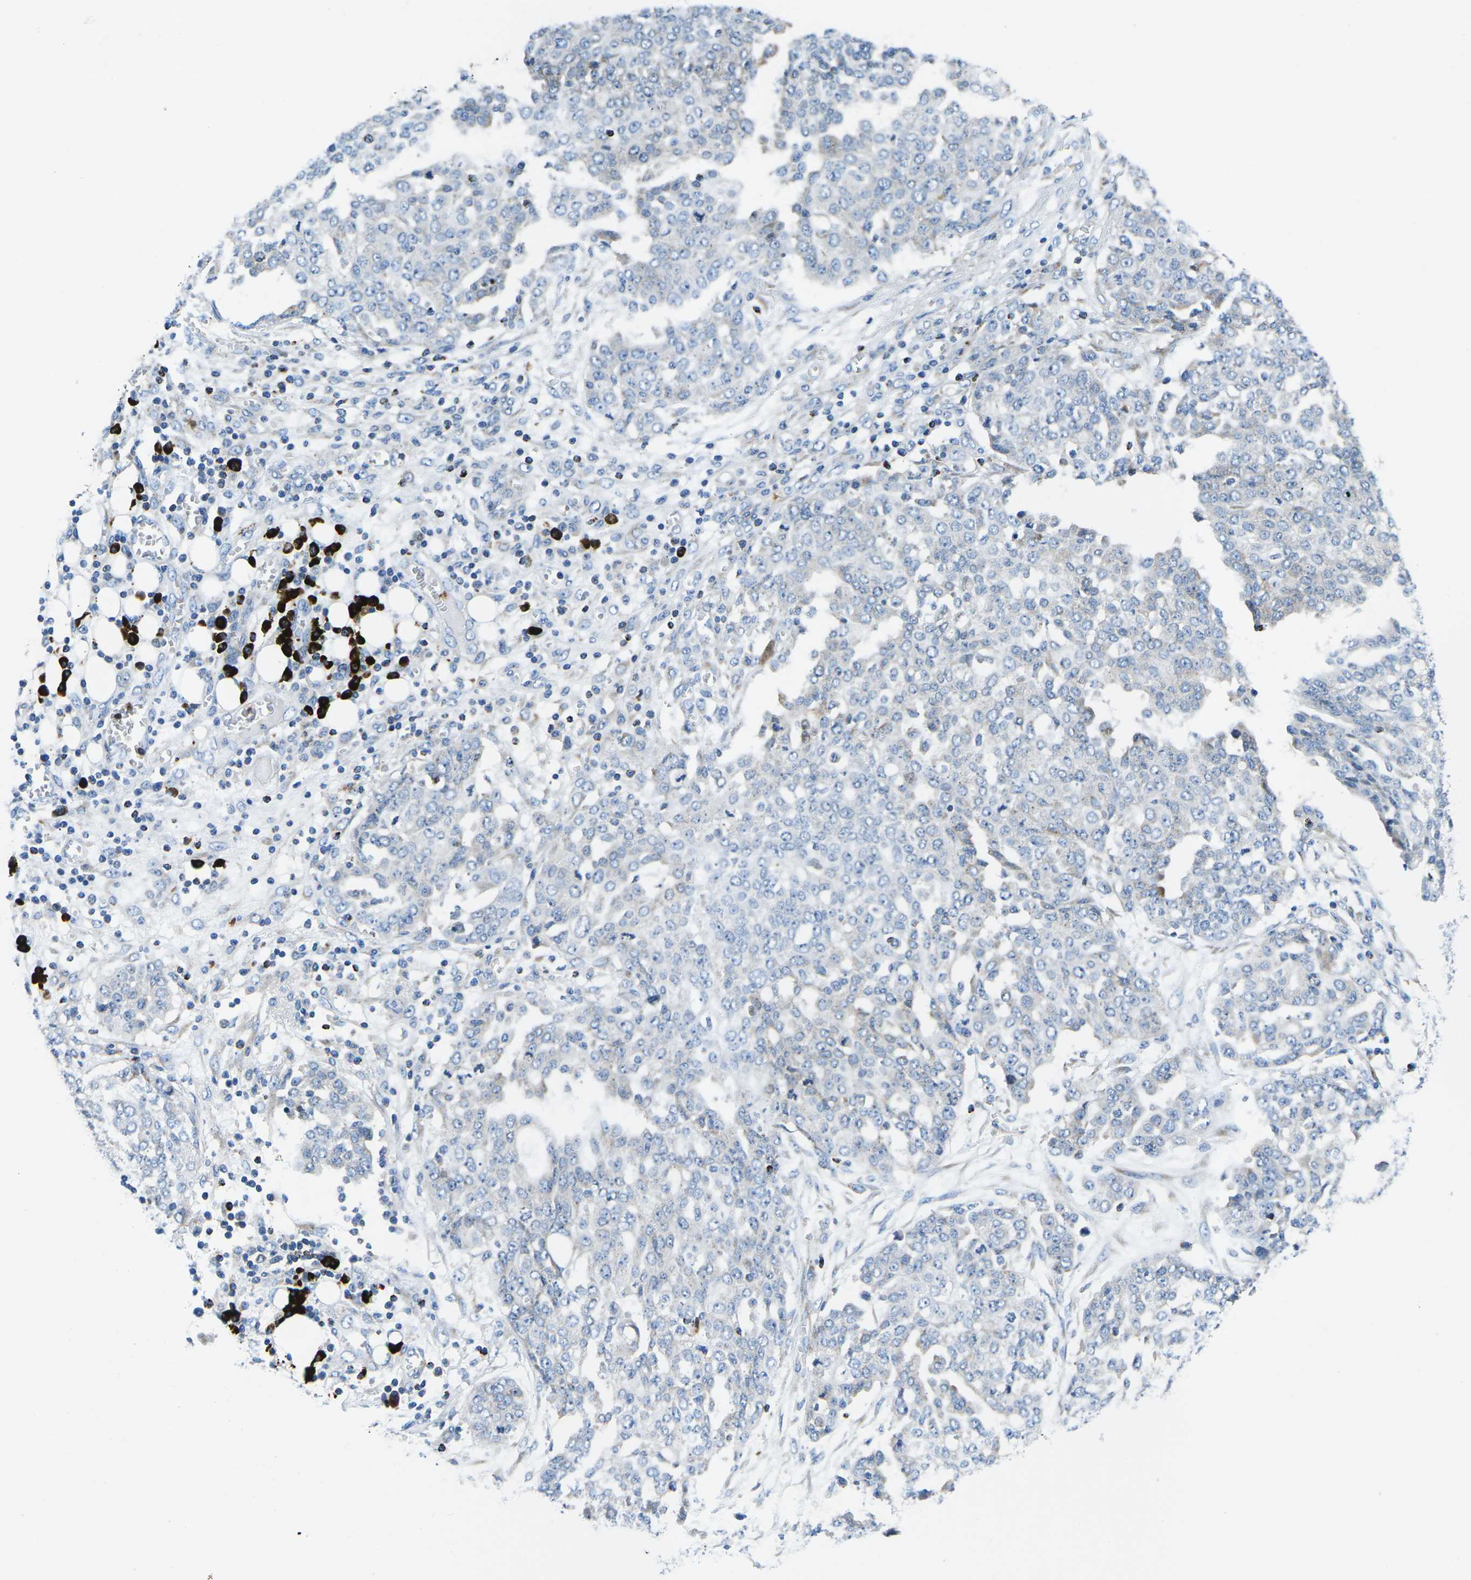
{"staining": {"intensity": "negative", "quantity": "none", "location": "none"}, "tissue": "ovarian cancer", "cell_type": "Tumor cells", "image_type": "cancer", "snomed": [{"axis": "morphology", "description": "Cystadenocarcinoma, serous, NOS"}, {"axis": "topography", "description": "Soft tissue"}, {"axis": "topography", "description": "Ovary"}], "caption": "The histopathology image displays no significant staining in tumor cells of ovarian cancer.", "gene": "MC4R", "patient": {"sex": "female", "age": 57}}